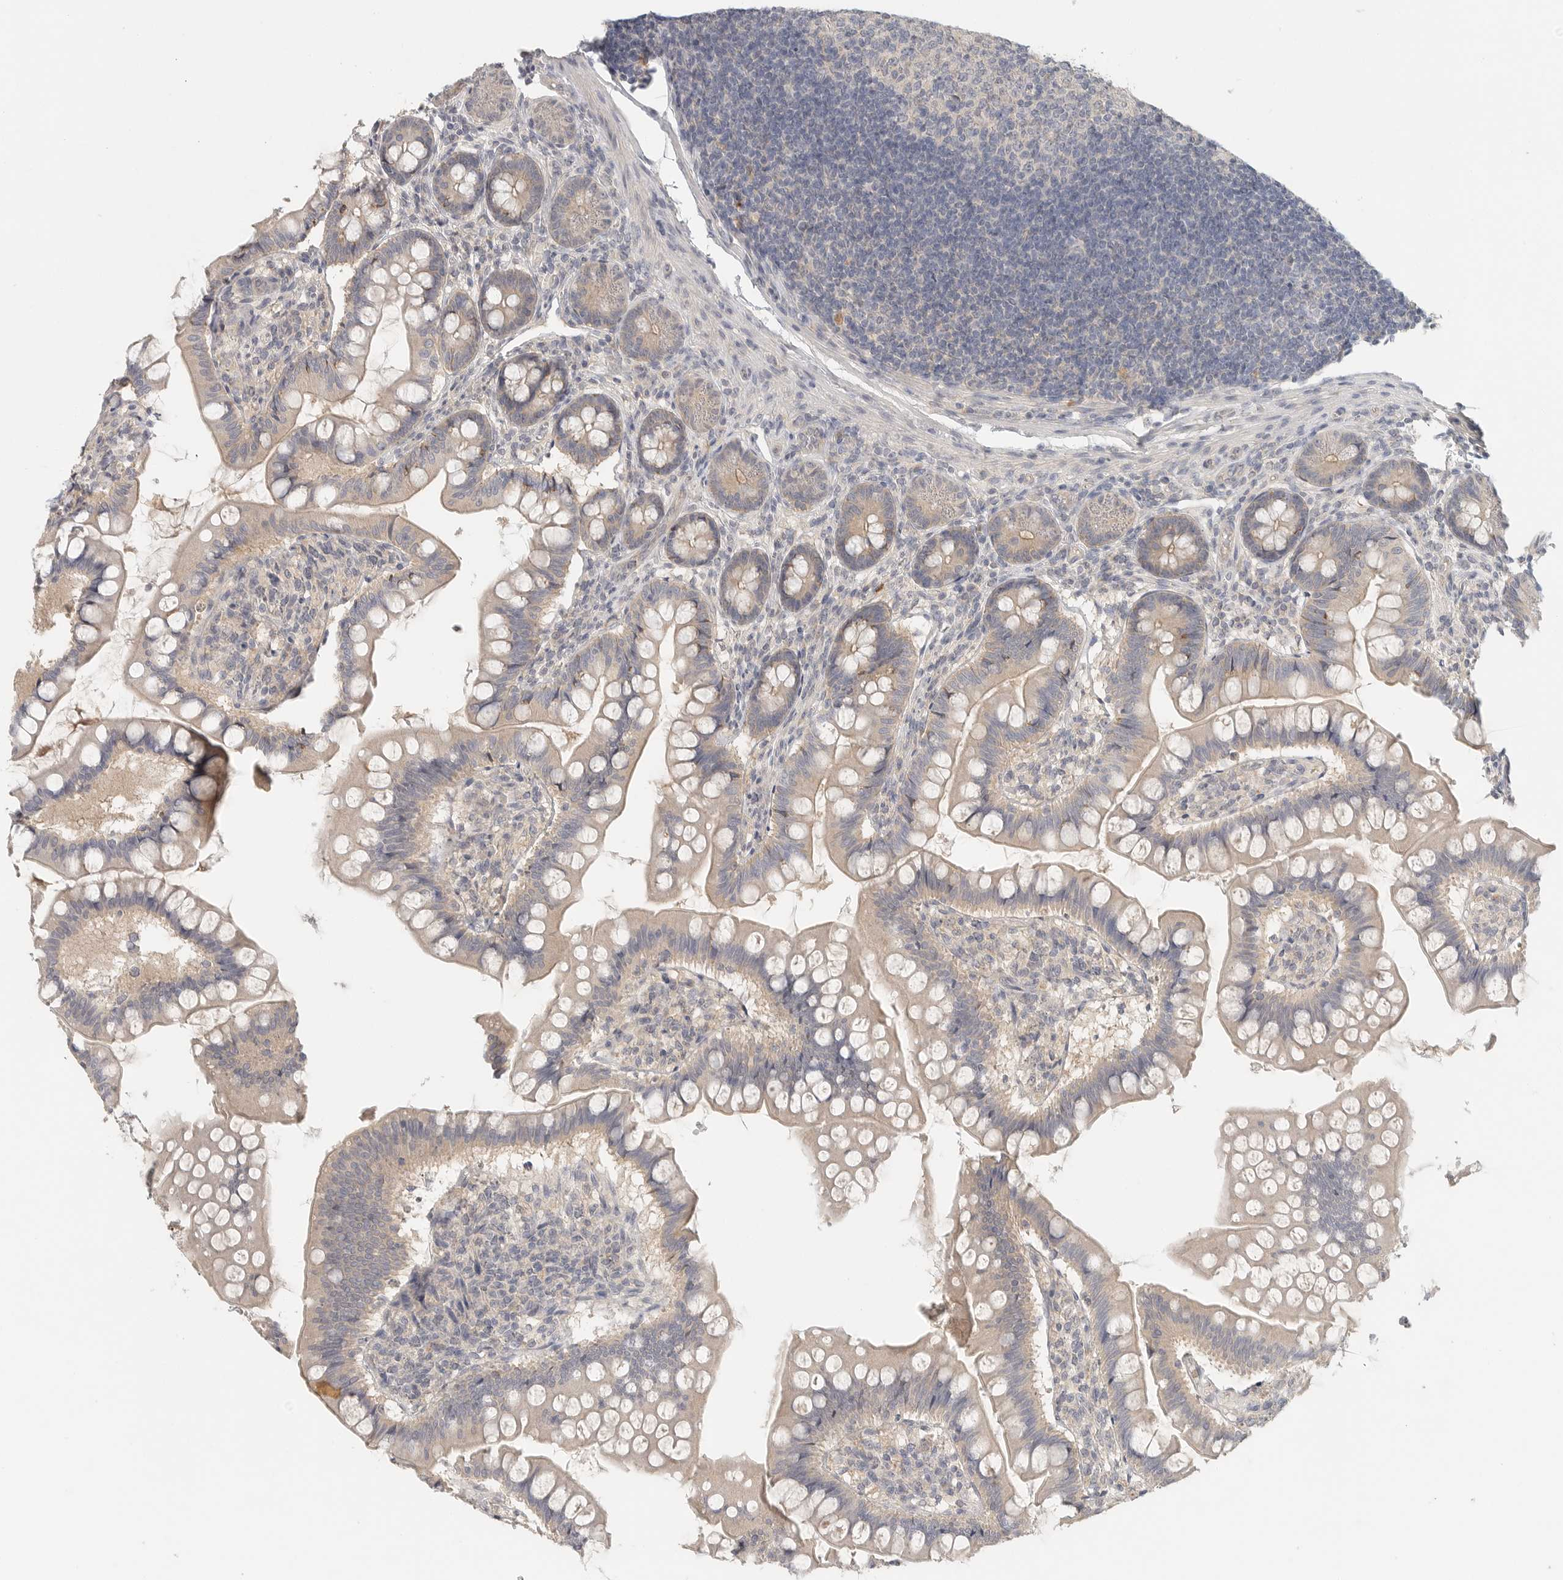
{"staining": {"intensity": "moderate", "quantity": "<25%", "location": "cytoplasmic/membranous"}, "tissue": "small intestine", "cell_type": "Glandular cells", "image_type": "normal", "snomed": [{"axis": "morphology", "description": "Normal tissue, NOS"}, {"axis": "topography", "description": "Small intestine"}], "caption": "Glandular cells show low levels of moderate cytoplasmic/membranous staining in approximately <25% of cells in benign small intestine.", "gene": "HDAC6", "patient": {"sex": "male", "age": 7}}